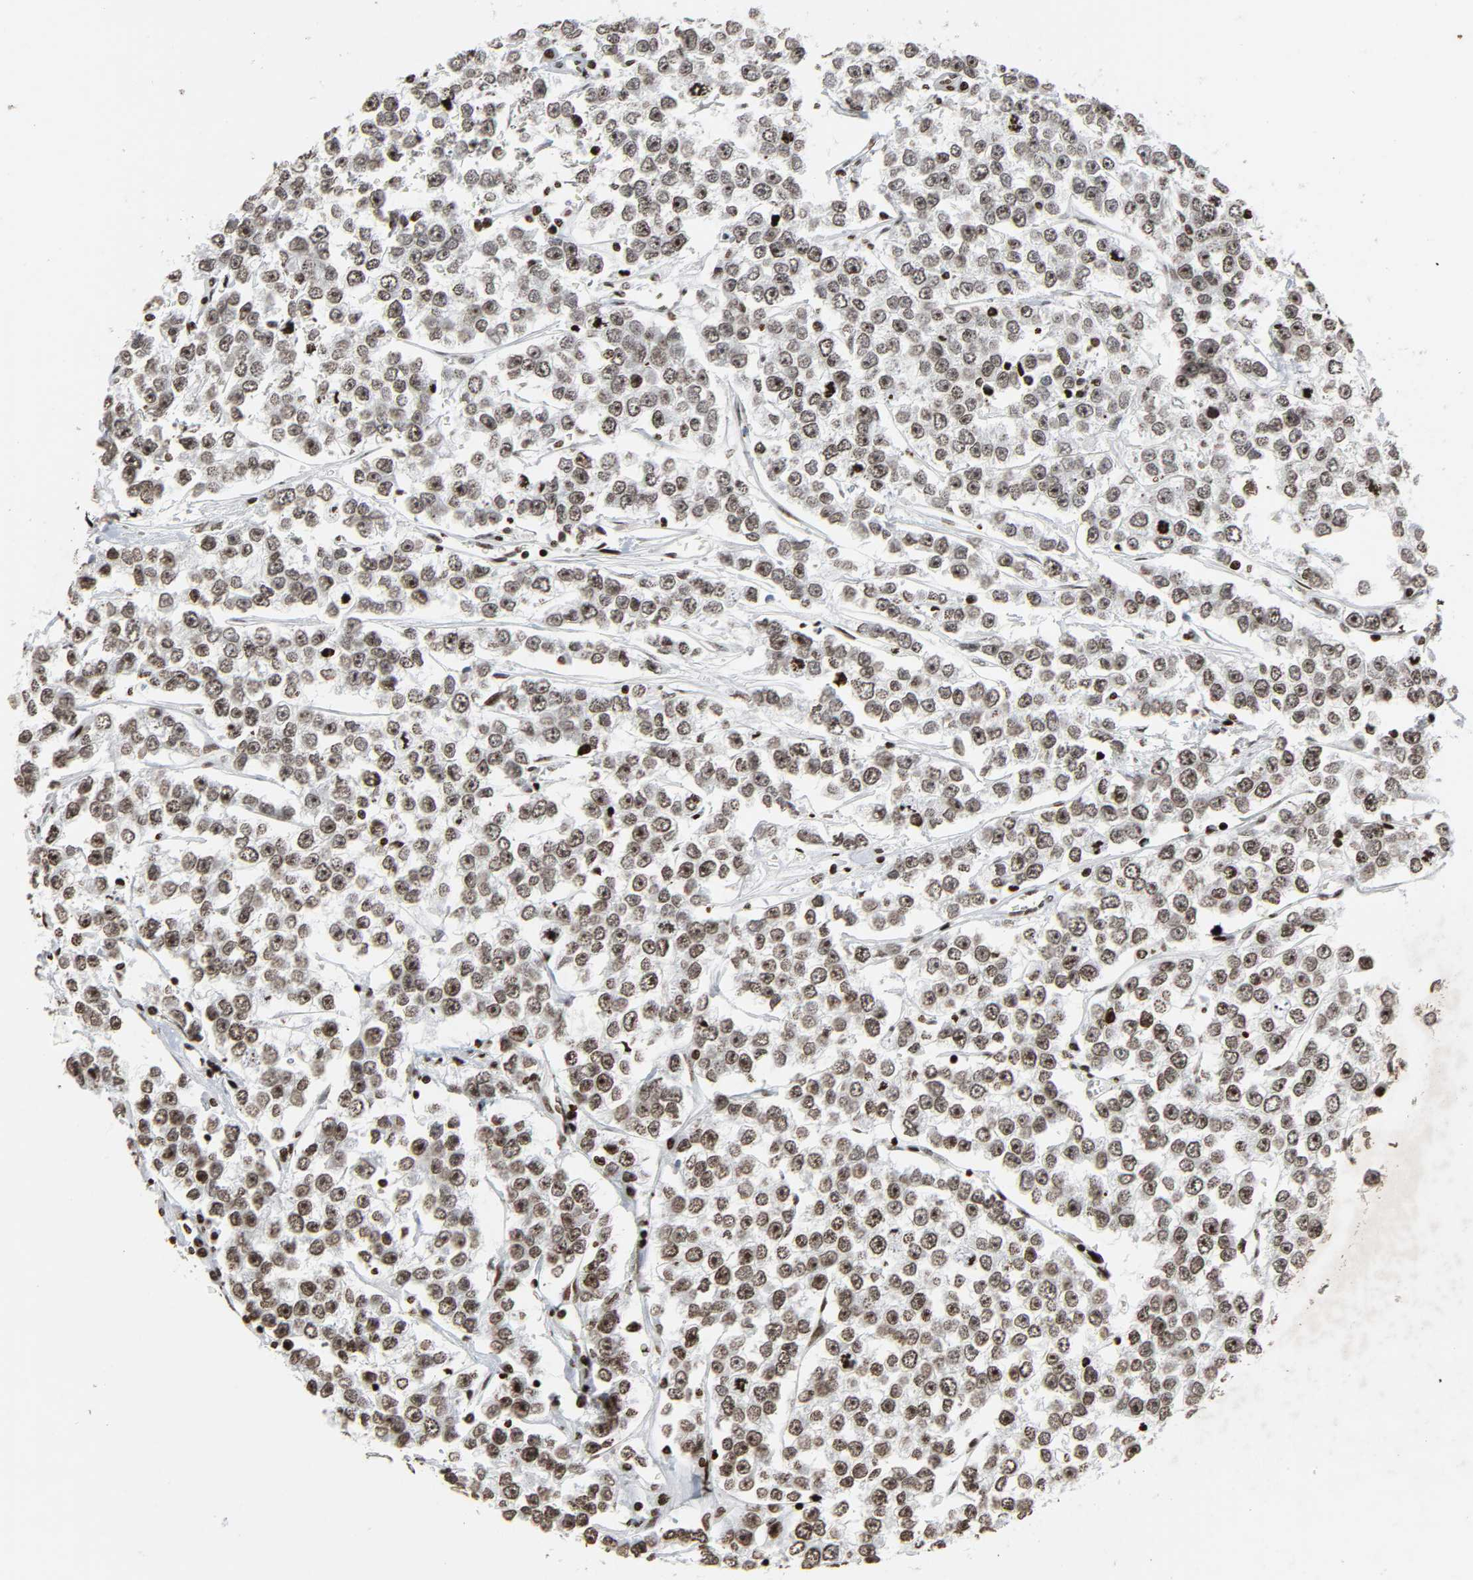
{"staining": {"intensity": "moderate", "quantity": ">75%", "location": "nuclear"}, "tissue": "testis cancer", "cell_type": "Tumor cells", "image_type": "cancer", "snomed": [{"axis": "morphology", "description": "Seminoma, NOS"}, {"axis": "morphology", "description": "Carcinoma, Embryonal, NOS"}, {"axis": "topography", "description": "Testis"}], "caption": "A medium amount of moderate nuclear expression is present in approximately >75% of tumor cells in testis cancer tissue.", "gene": "RXRA", "patient": {"sex": "male", "age": 52}}